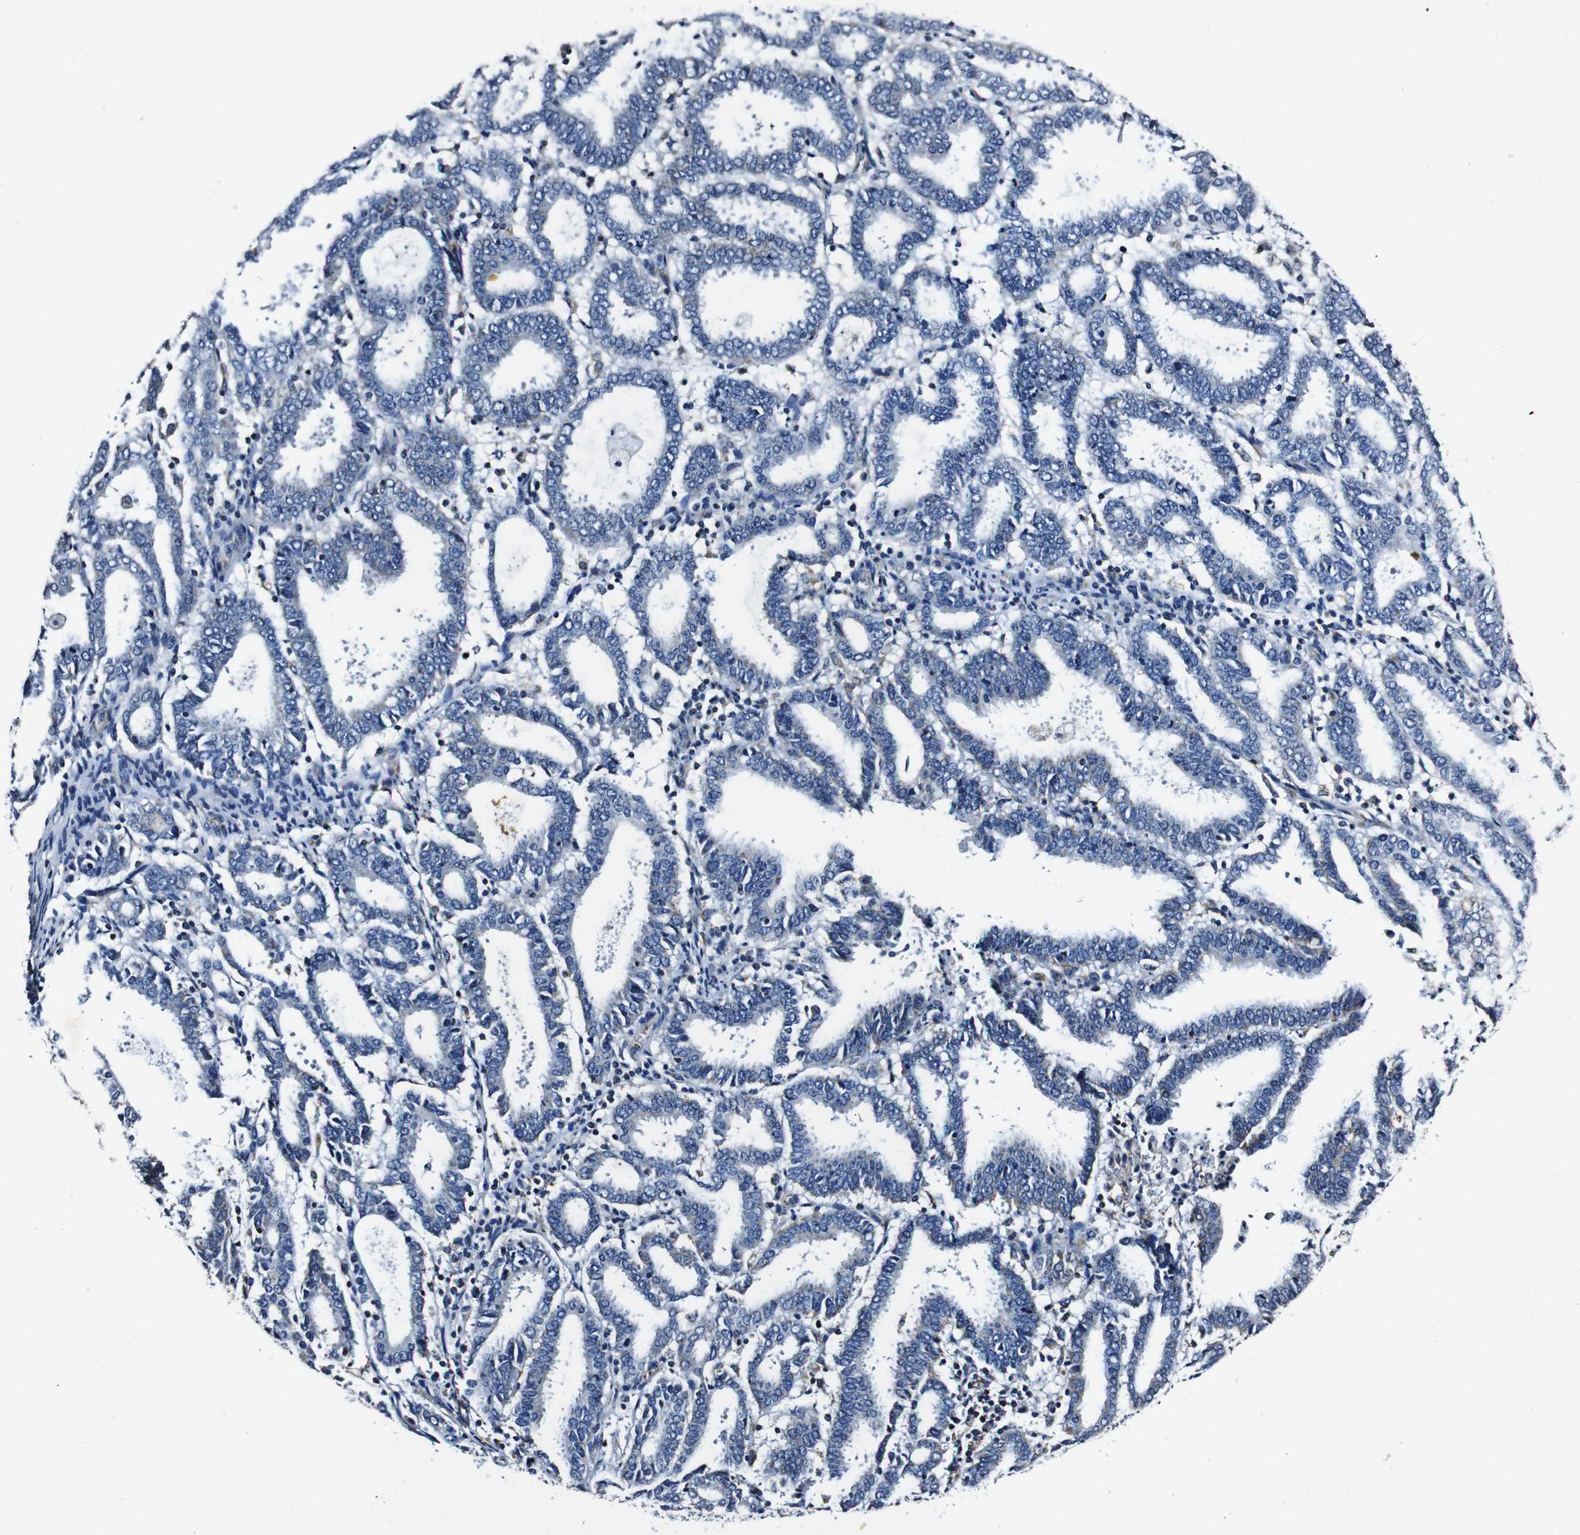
{"staining": {"intensity": "negative", "quantity": "none", "location": "none"}, "tissue": "endometrial cancer", "cell_type": "Tumor cells", "image_type": "cancer", "snomed": [{"axis": "morphology", "description": "Adenocarcinoma, NOS"}, {"axis": "topography", "description": "Uterus"}], "caption": "Immunohistochemistry (IHC) histopathology image of neoplastic tissue: human endometrial cancer (adenocarcinoma) stained with DAB shows no significant protein expression in tumor cells.", "gene": "HK1", "patient": {"sex": "female", "age": 83}}